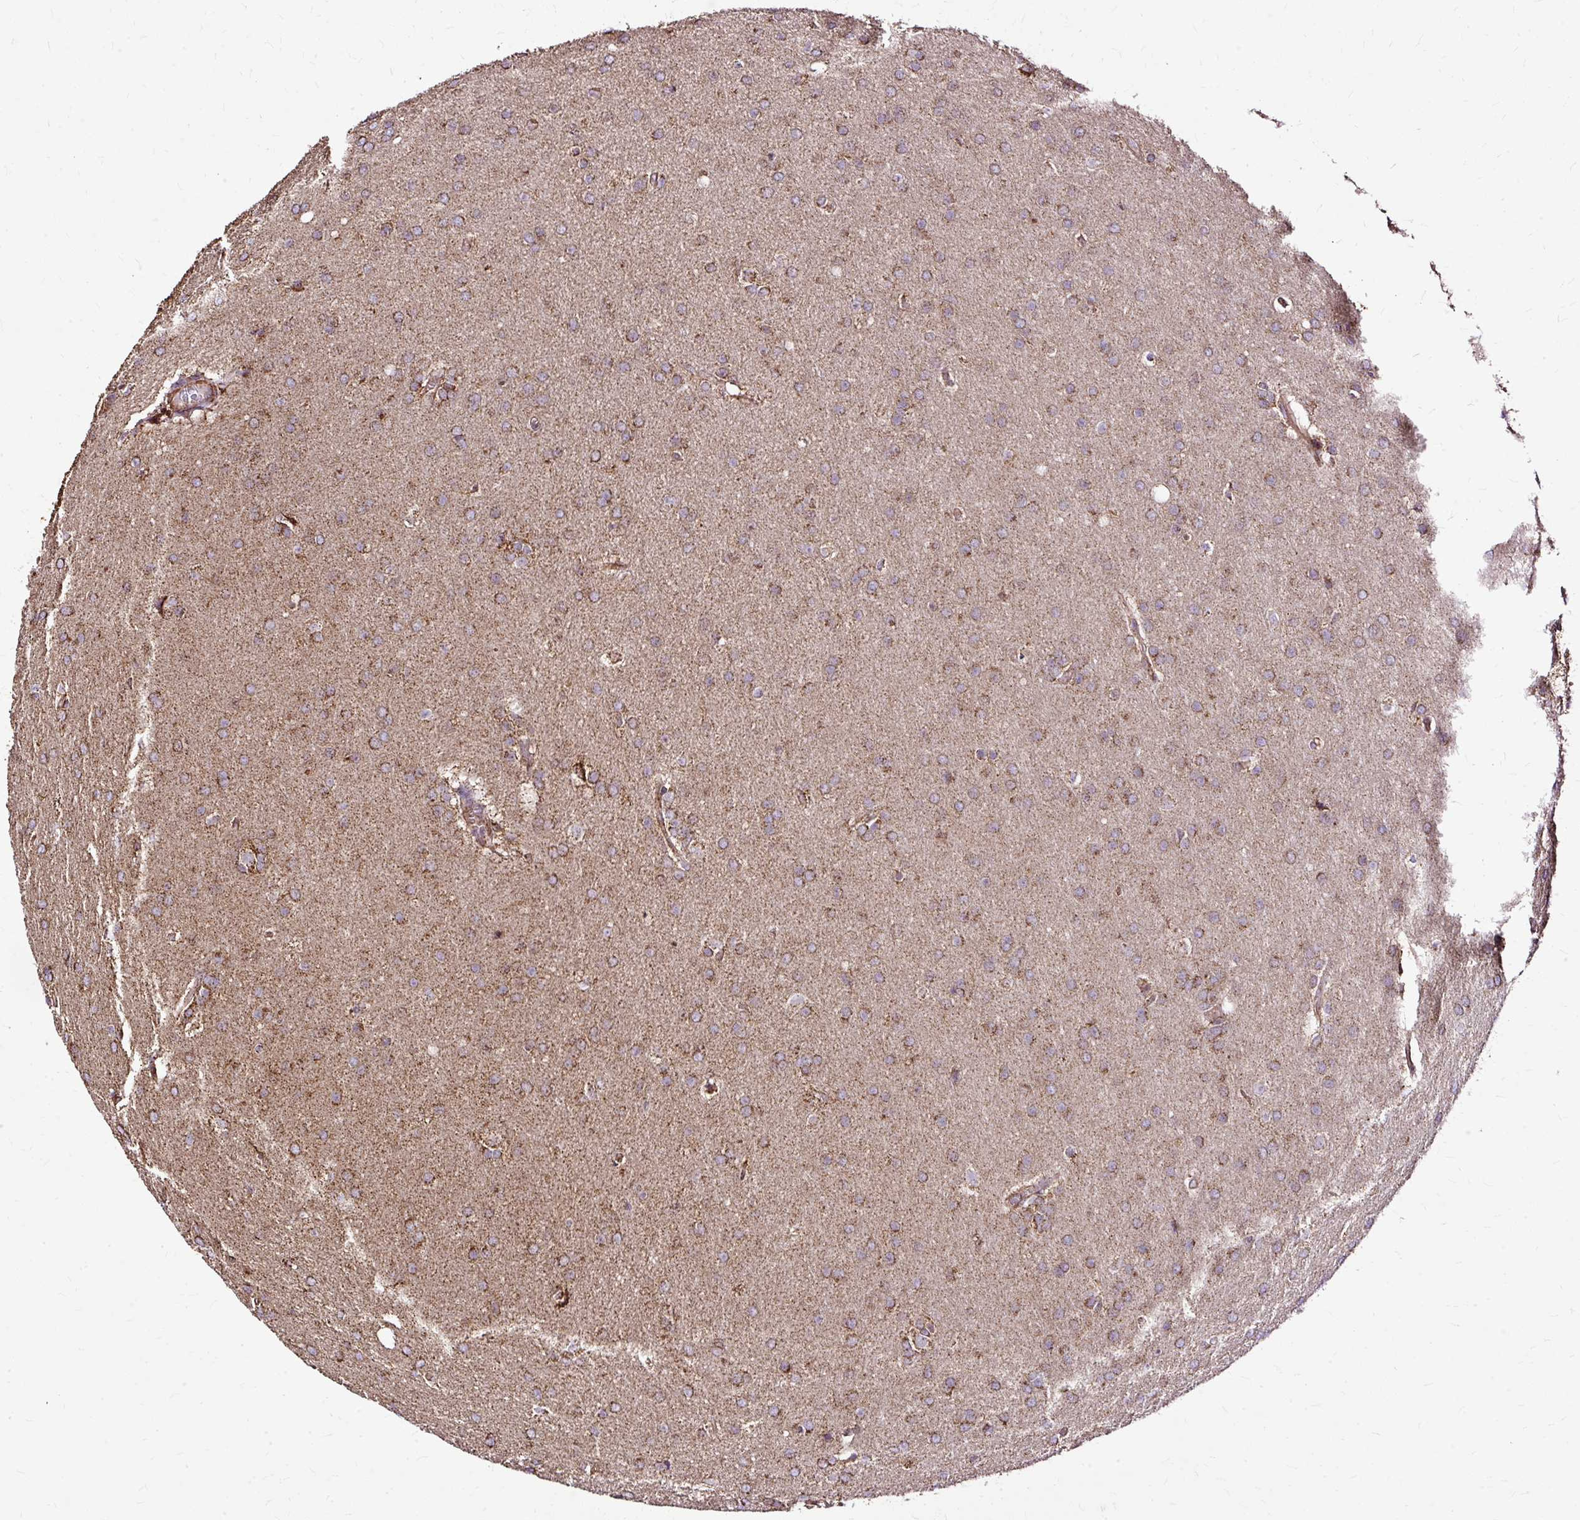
{"staining": {"intensity": "moderate", "quantity": "25%-75%", "location": "cytoplasmic/membranous"}, "tissue": "glioma", "cell_type": "Tumor cells", "image_type": "cancer", "snomed": [{"axis": "morphology", "description": "Glioma, malignant, Low grade"}, {"axis": "topography", "description": "Brain"}], "caption": "Glioma stained with a brown dye reveals moderate cytoplasmic/membranous positive expression in about 25%-75% of tumor cells.", "gene": "KLHL11", "patient": {"sex": "female", "age": 32}}